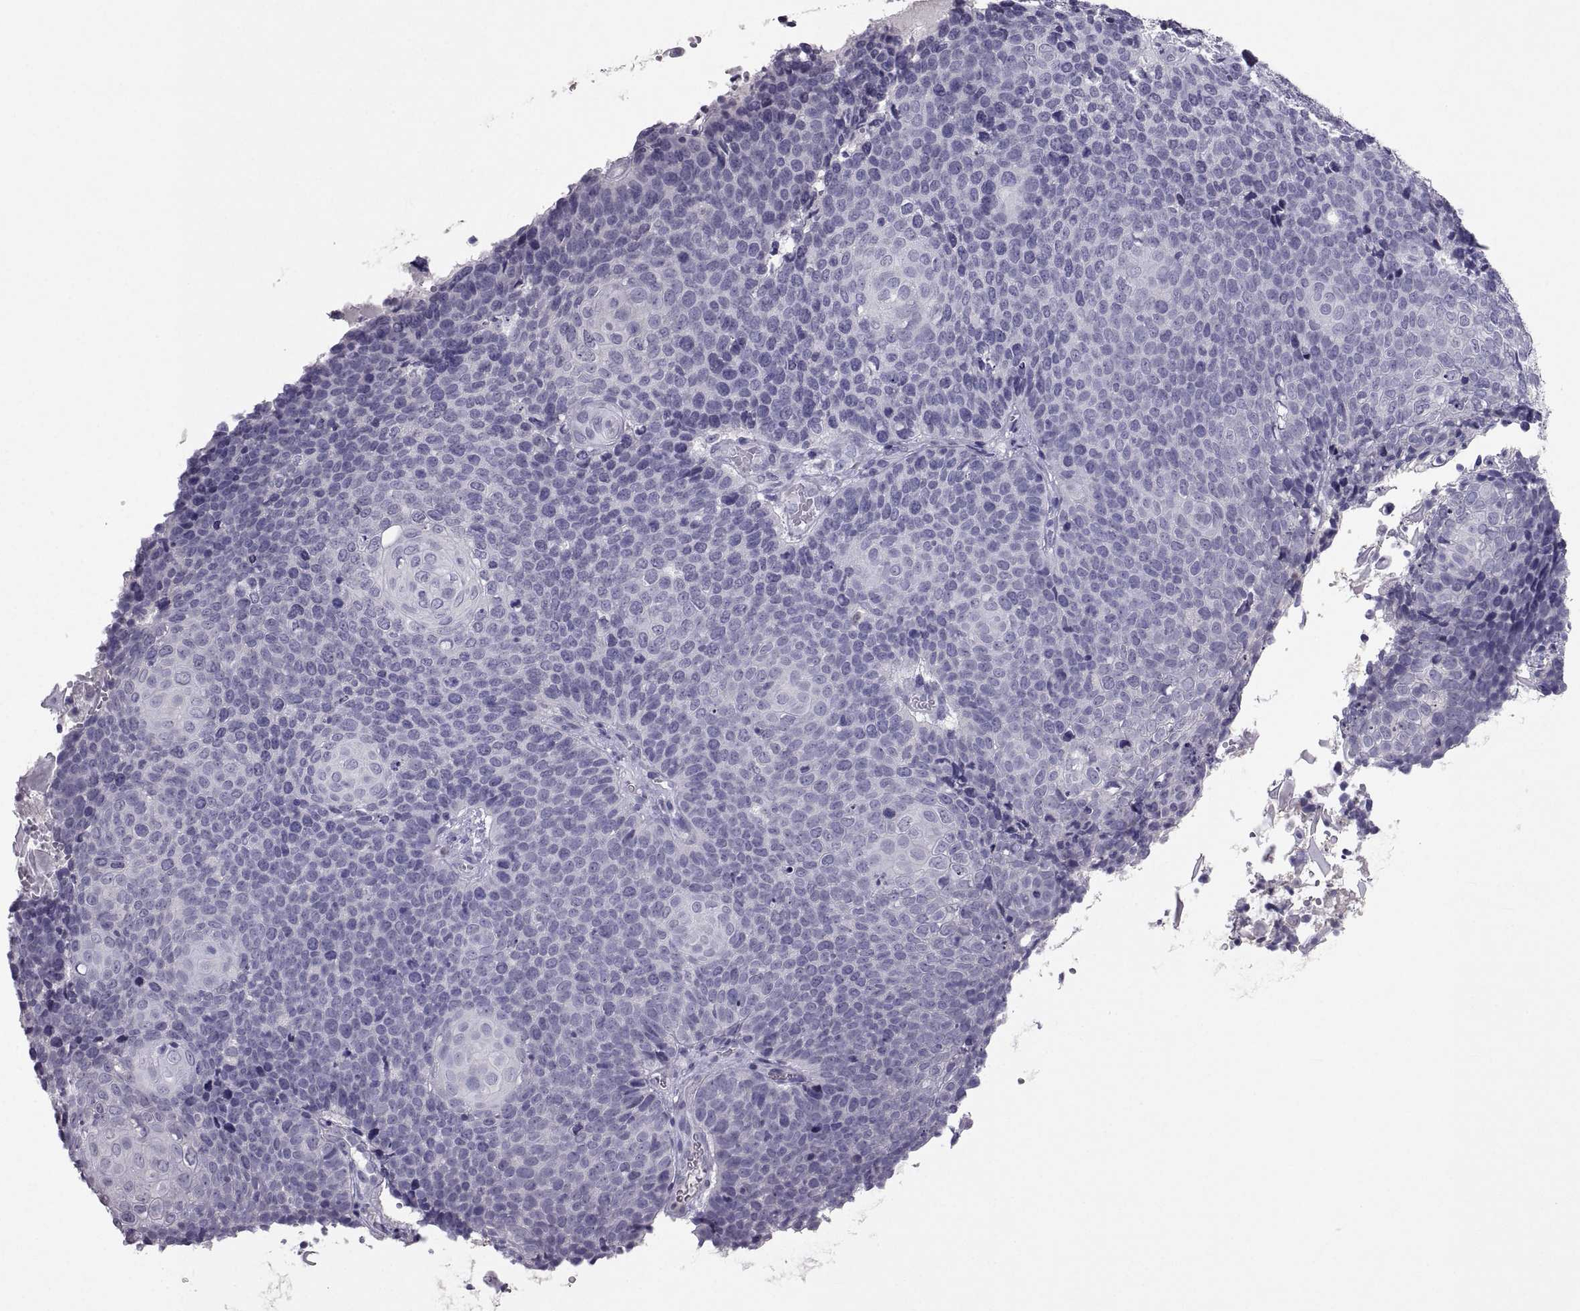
{"staining": {"intensity": "negative", "quantity": "none", "location": "none"}, "tissue": "cervical cancer", "cell_type": "Tumor cells", "image_type": "cancer", "snomed": [{"axis": "morphology", "description": "Squamous cell carcinoma, NOS"}, {"axis": "topography", "description": "Cervix"}], "caption": "Immunohistochemistry micrograph of human cervical cancer (squamous cell carcinoma) stained for a protein (brown), which exhibits no expression in tumor cells.", "gene": "SOX21", "patient": {"sex": "female", "age": 39}}